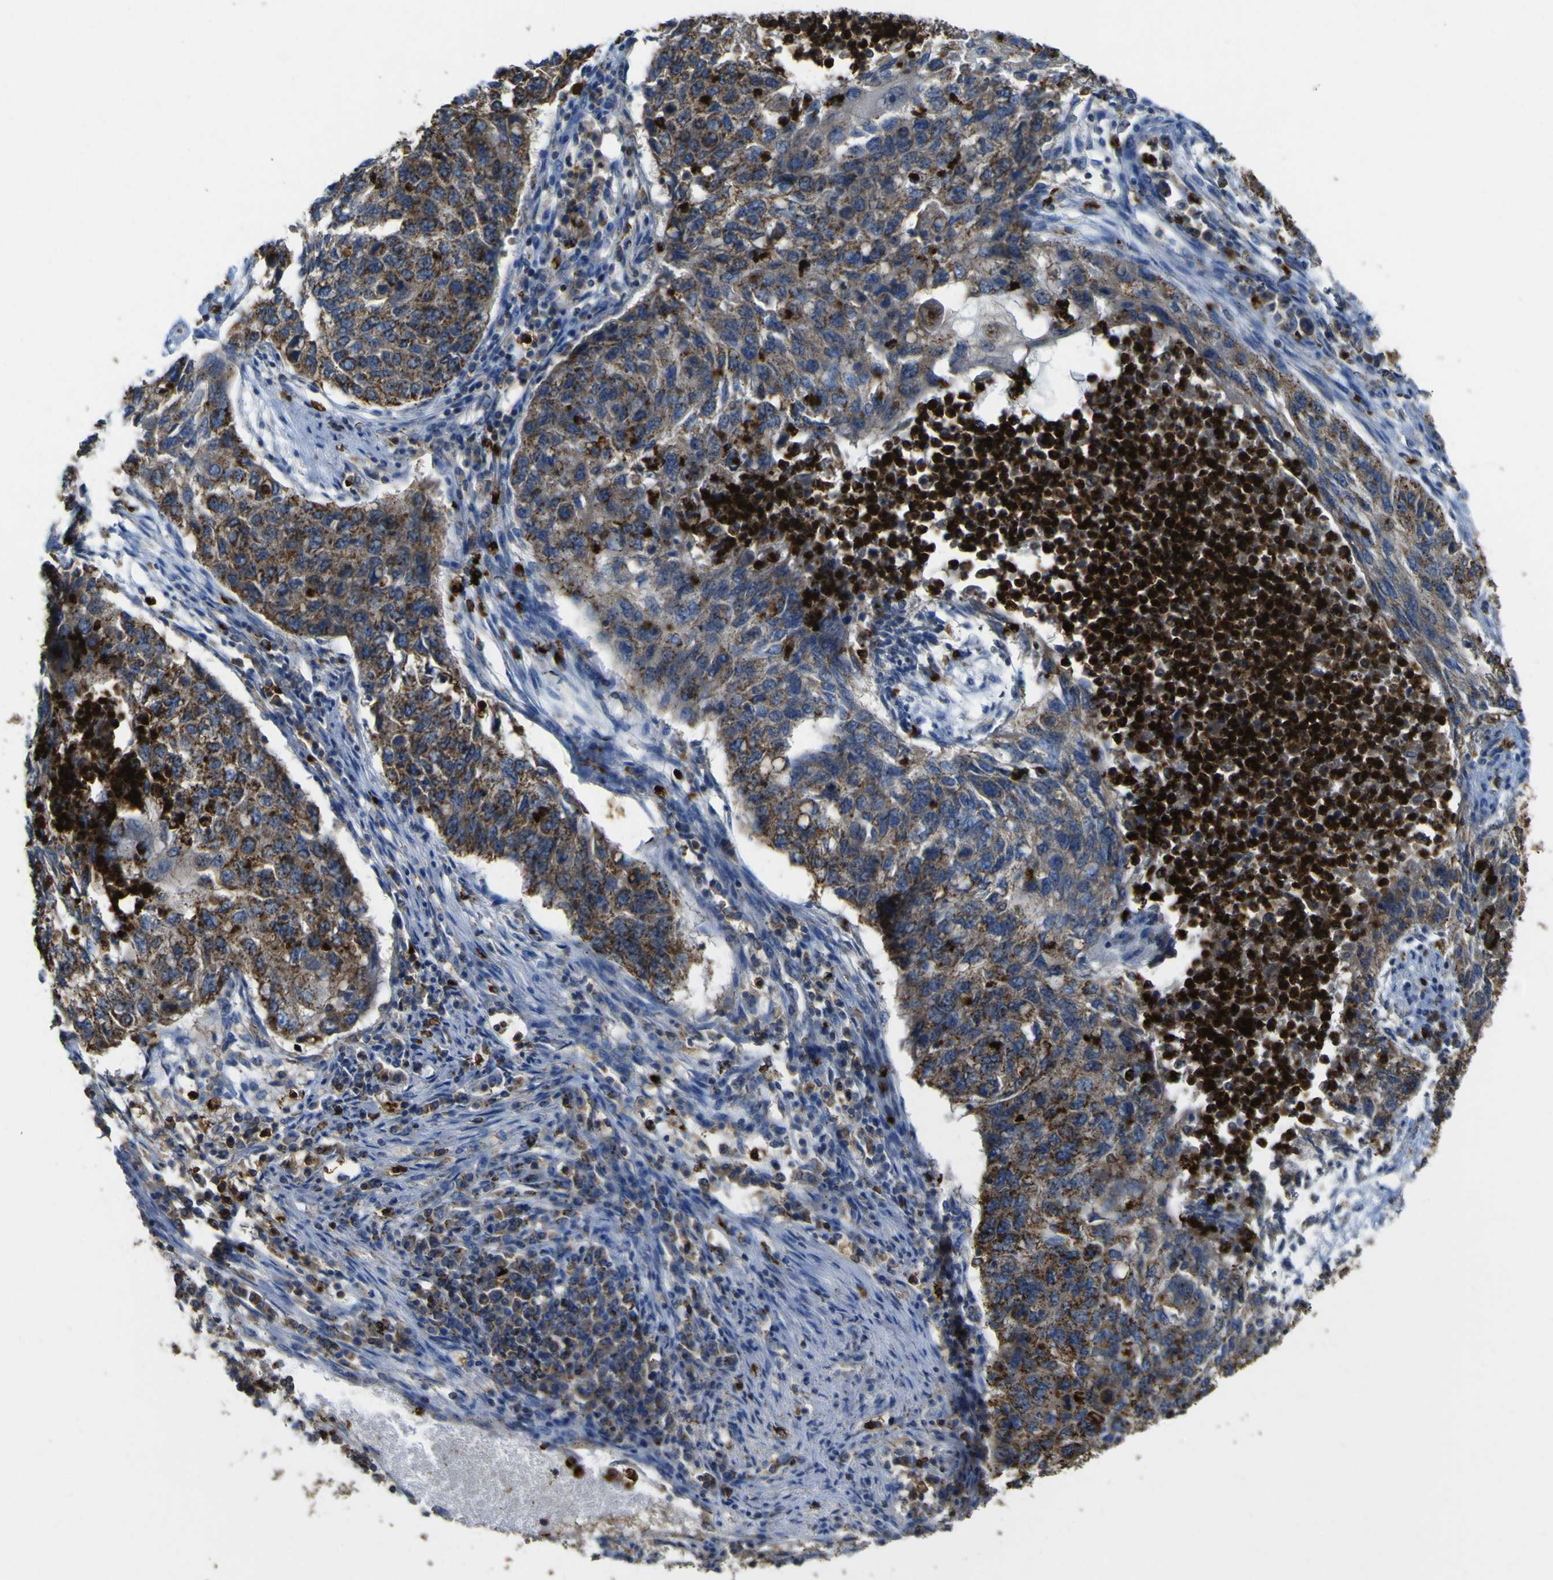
{"staining": {"intensity": "strong", "quantity": ">75%", "location": "cytoplasmic/membranous"}, "tissue": "lung cancer", "cell_type": "Tumor cells", "image_type": "cancer", "snomed": [{"axis": "morphology", "description": "Squamous cell carcinoma, NOS"}, {"axis": "topography", "description": "Lung"}], "caption": "A brown stain labels strong cytoplasmic/membranous positivity of a protein in human squamous cell carcinoma (lung) tumor cells.", "gene": "ACSL3", "patient": {"sex": "female", "age": 63}}